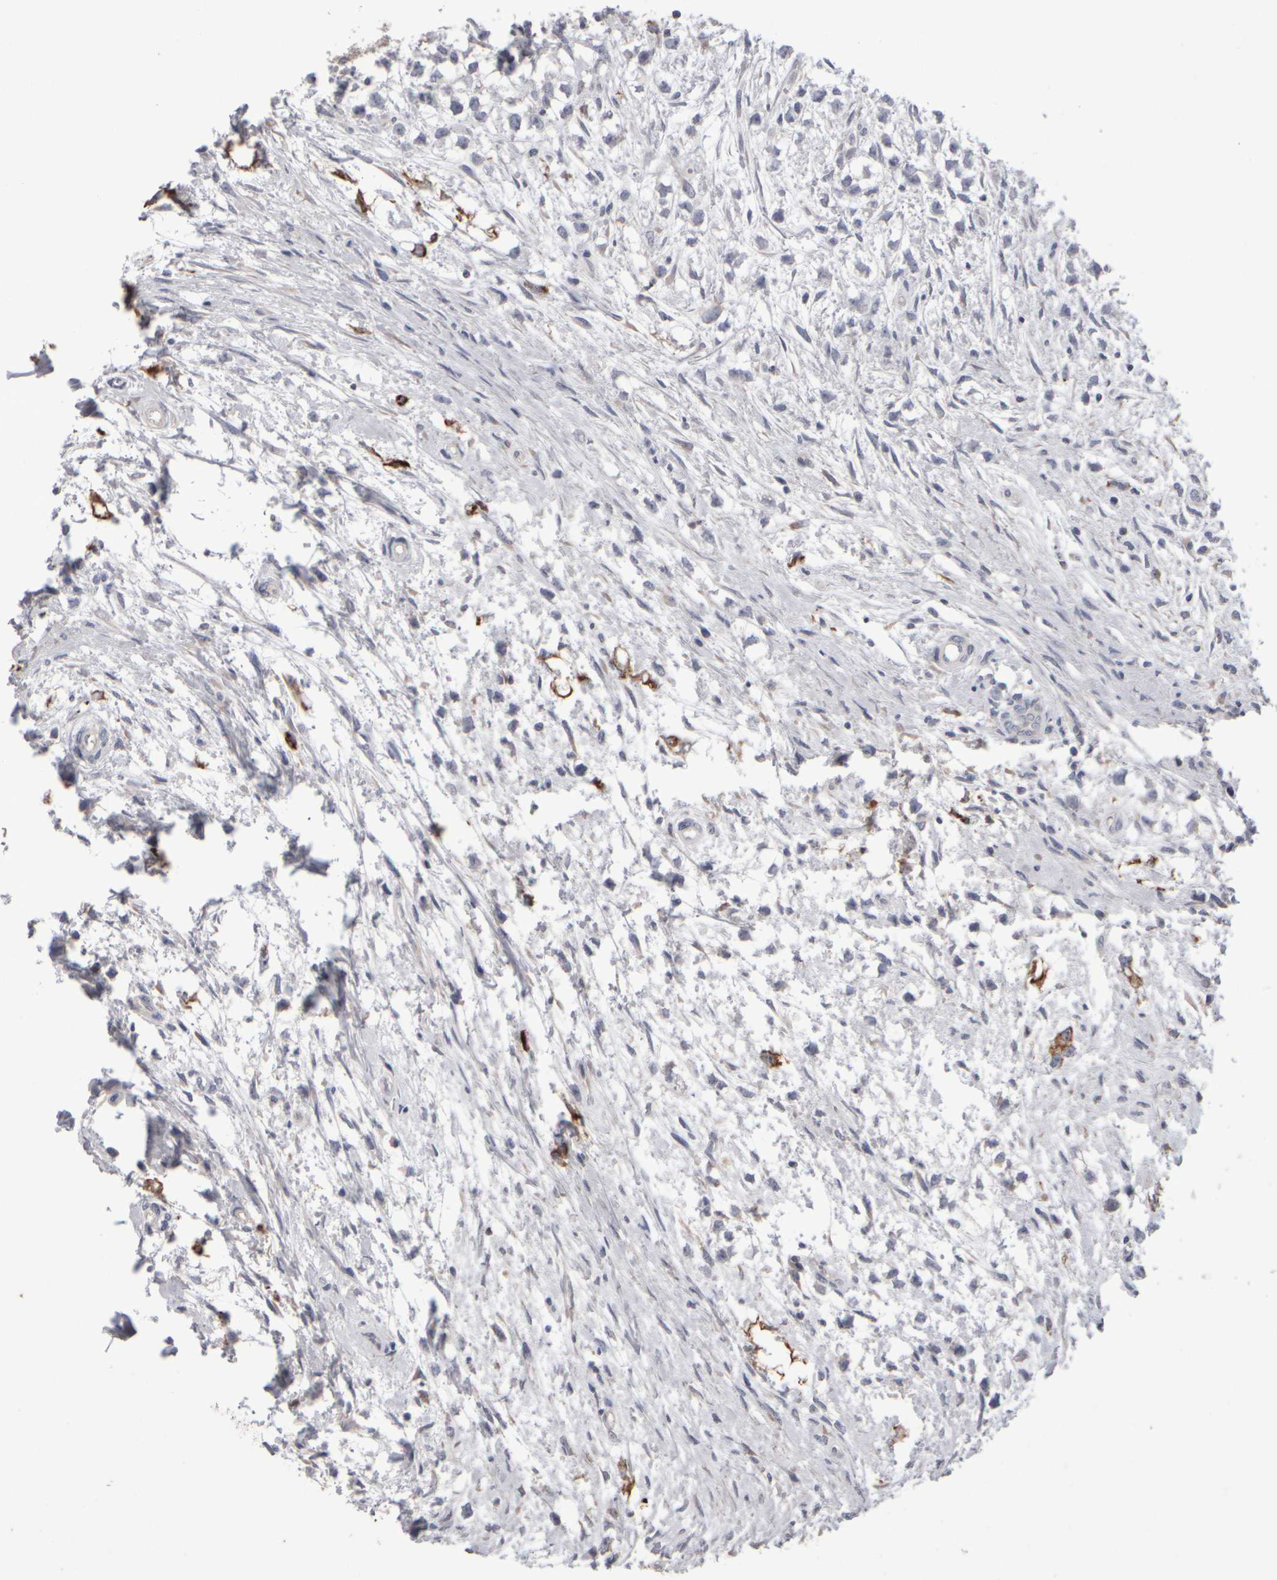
{"staining": {"intensity": "negative", "quantity": "none", "location": "none"}, "tissue": "testis cancer", "cell_type": "Tumor cells", "image_type": "cancer", "snomed": [{"axis": "morphology", "description": "Seminoma, NOS"}, {"axis": "morphology", "description": "Carcinoma, Embryonal, NOS"}, {"axis": "topography", "description": "Testis"}], "caption": "Immunohistochemistry (IHC) of human testis cancer reveals no expression in tumor cells. The staining was performed using DAB to visualize the protein expression in brown, while the nuclei were stained in blue with hematoxylin (Magnification: 20x).", "gene": "EPHX2", "patient": {"sex": "male", "age": 51}}